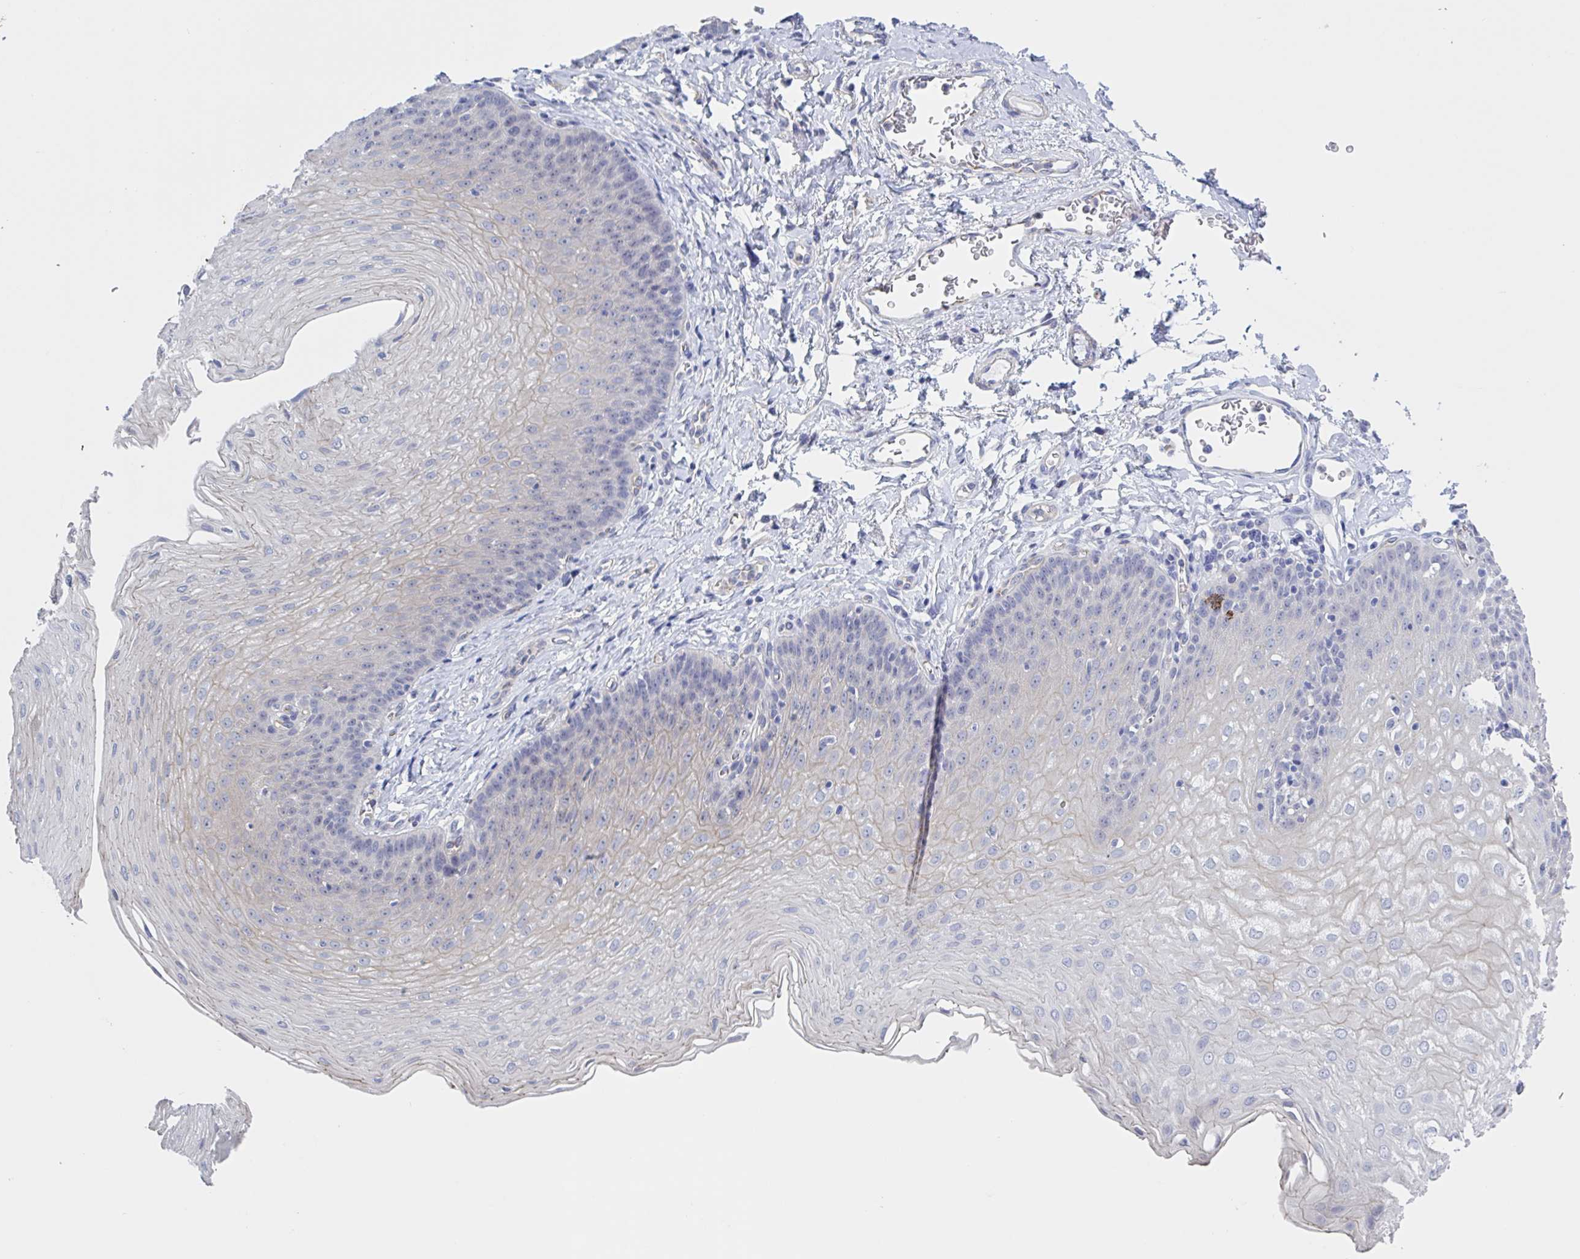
{"staining": {"intensity": "weak", "quantity": "25%-75%", "location": "cytoplasmic/membranous"}, "tissue": "esophagus", "cell_type": "Squamous epithelial cells", "image_type": "normal", "snomed": [{"axis": "morphology", "description": "Normal tissue, NOS"}, {"axis": "topography", "description": "Esophagus"}], "caption": "Immunohistochemistry (DAB (3,3'-diaminobenzidine)) staining of benign human esophagus reveals weak cytoplasmic/membranous protein positivity in approximately 25%-75% of squamous epithelial cells.", "gene": "ST14", "patient": {"sex": "female", "age": 81}}